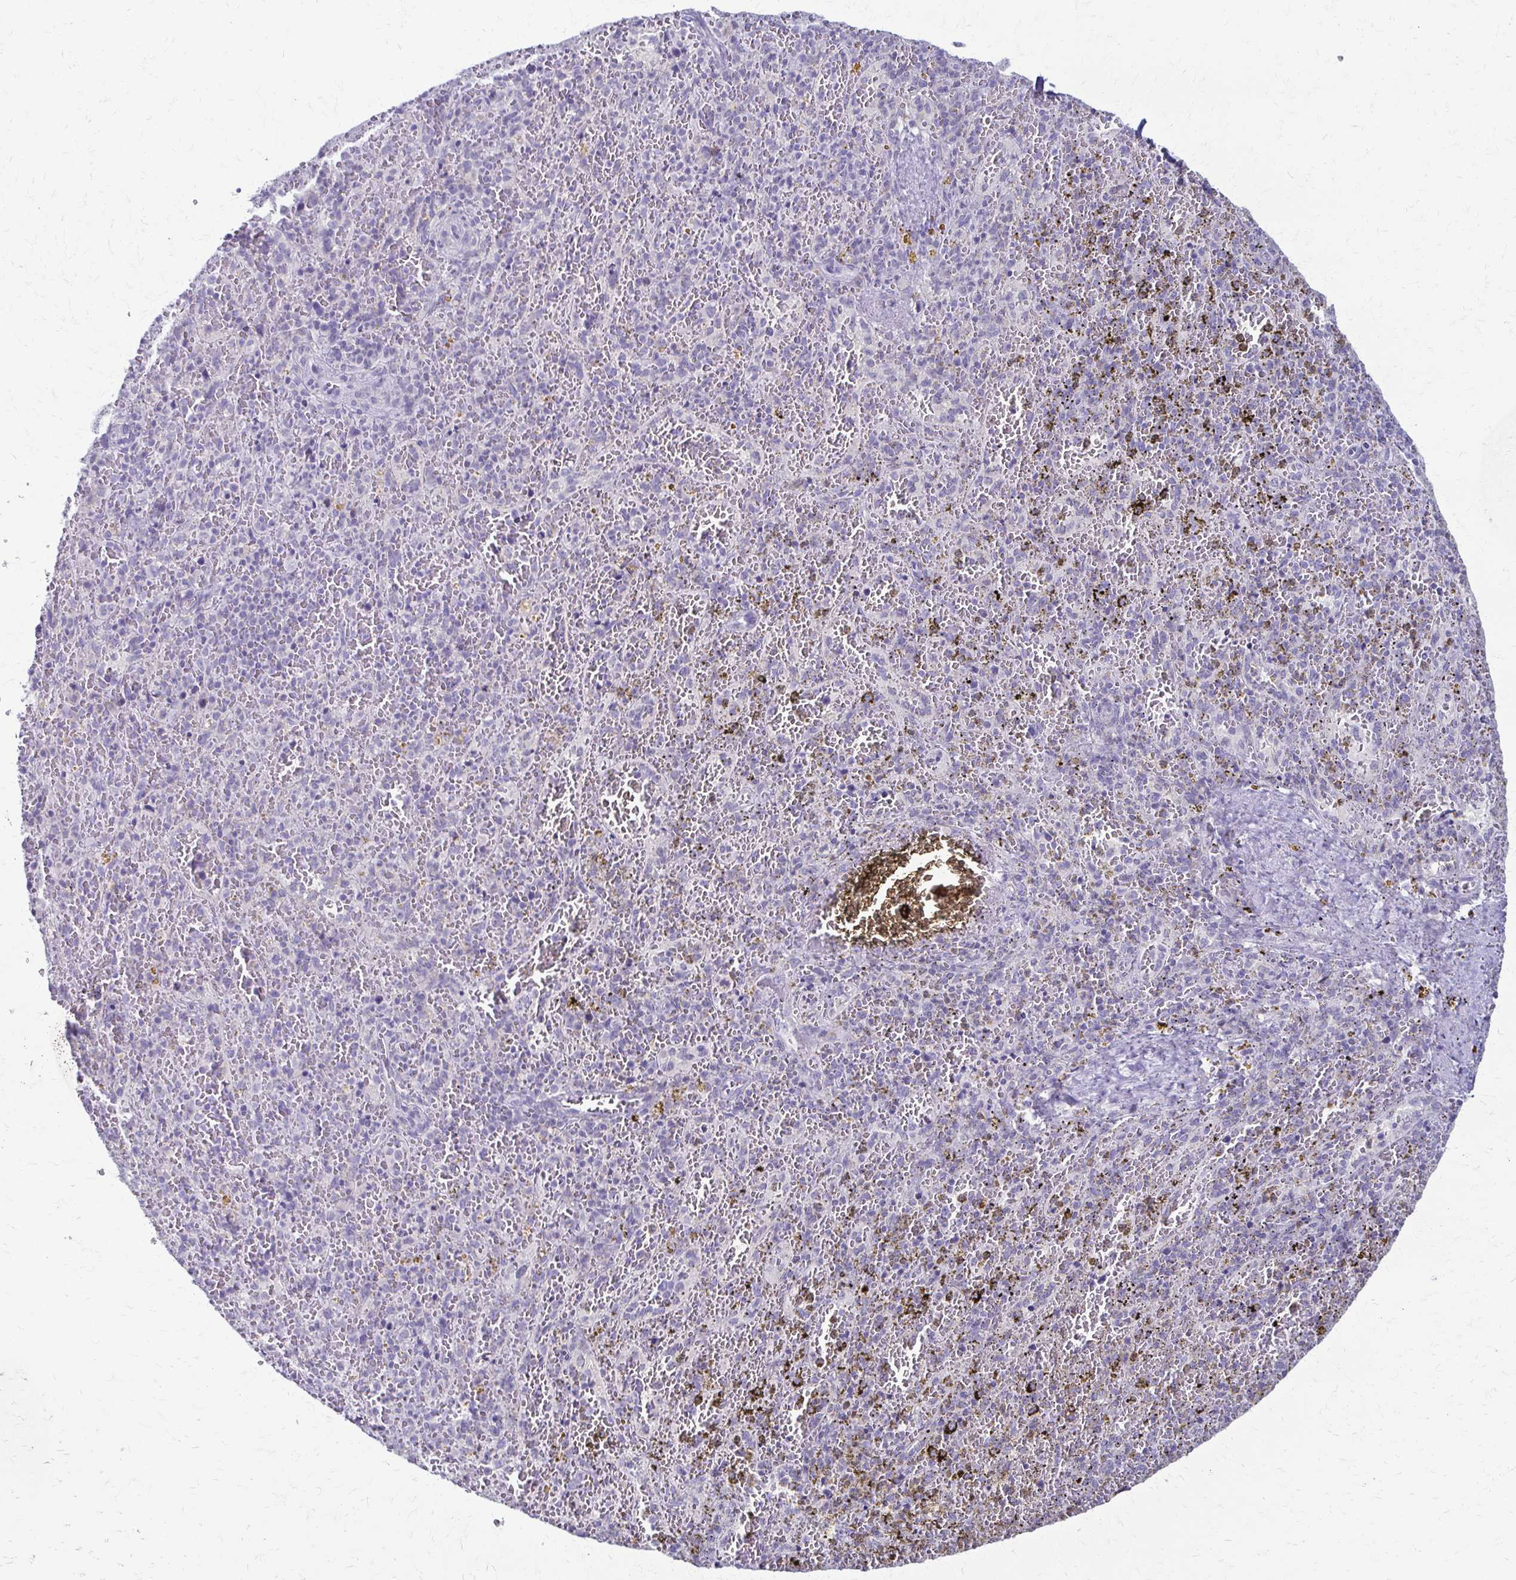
{"staining": {"intensity": "negative", "quantity": "none", "location": "none"}, "tissue": "spleen", "cell_type": "Cells in red pulp", "image_type": "normal", "snomed": [{"axis": "morphology", "description": "Normal tissue, NOS"}, {"axis": "topography", "description": "Spleen"}], "caption": "This is an immunohistochemistry photomicrograph of normal spleen. There is no expression in cells in red pulp.", "gene": "FCGR2A", "patient": {"sex": "female", "age": 50}}